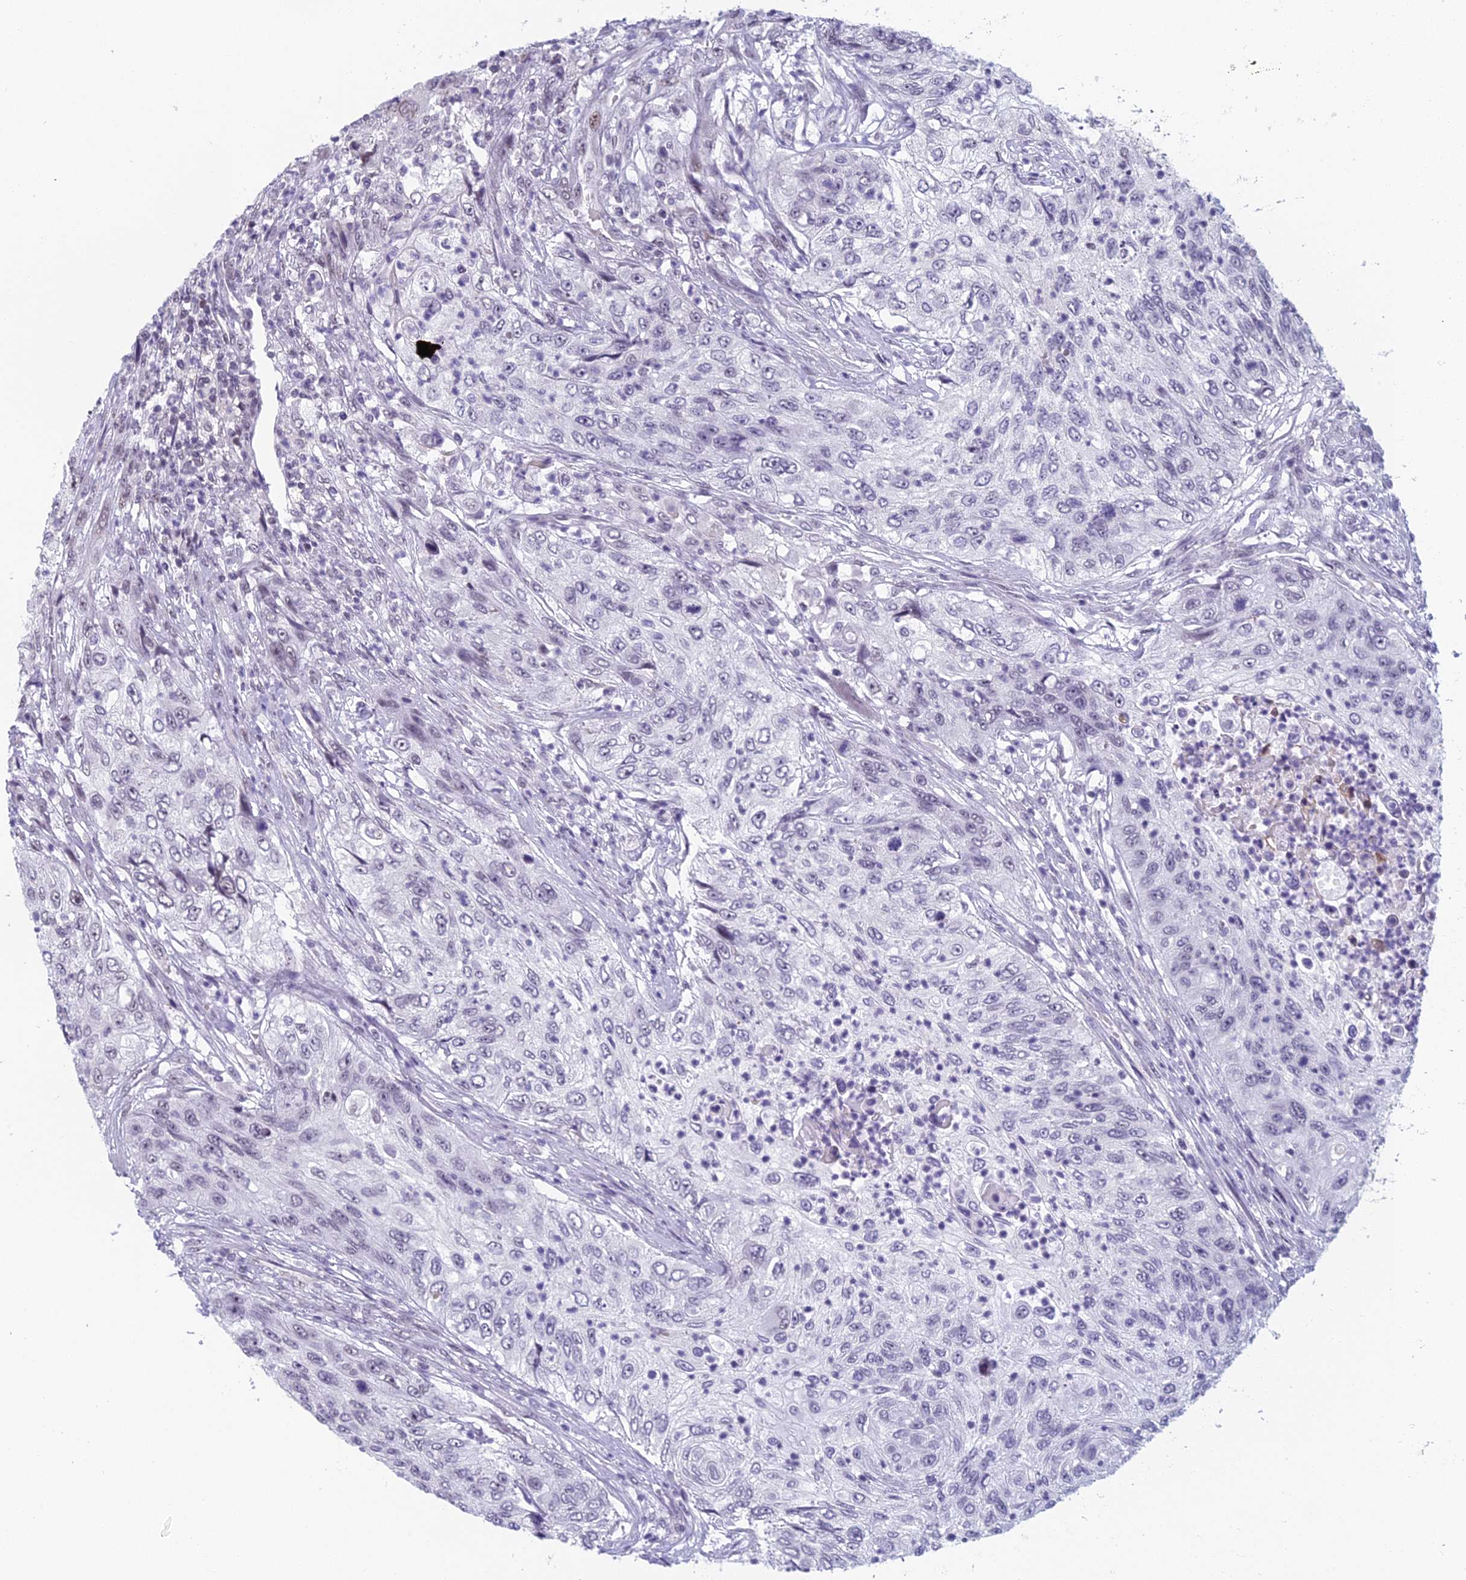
{"staining": {"intensity": "negative", "quantity": "none", "location": "none"}, "tissue": "urothelial cancer", "cell_type": "Tumor cells", "image_type": "cancer", "snomed": [{"axis": "morphology", "description": "Urothelial carcinoma, High grade"}, {"axis": "topography", "description": "Urinary bladder"}], "caption": "The image displays no significant positivity in tumor cells of high-grade urothelial carcinoma. (Stains: DAB (3,3'-diaminobenzidine) IHC with hematoxylin counter stain, Microscopy: brightfield microscopy at high magnification).", "gene": "RGS17", "patient": {"sex": "female", "age": 60}}